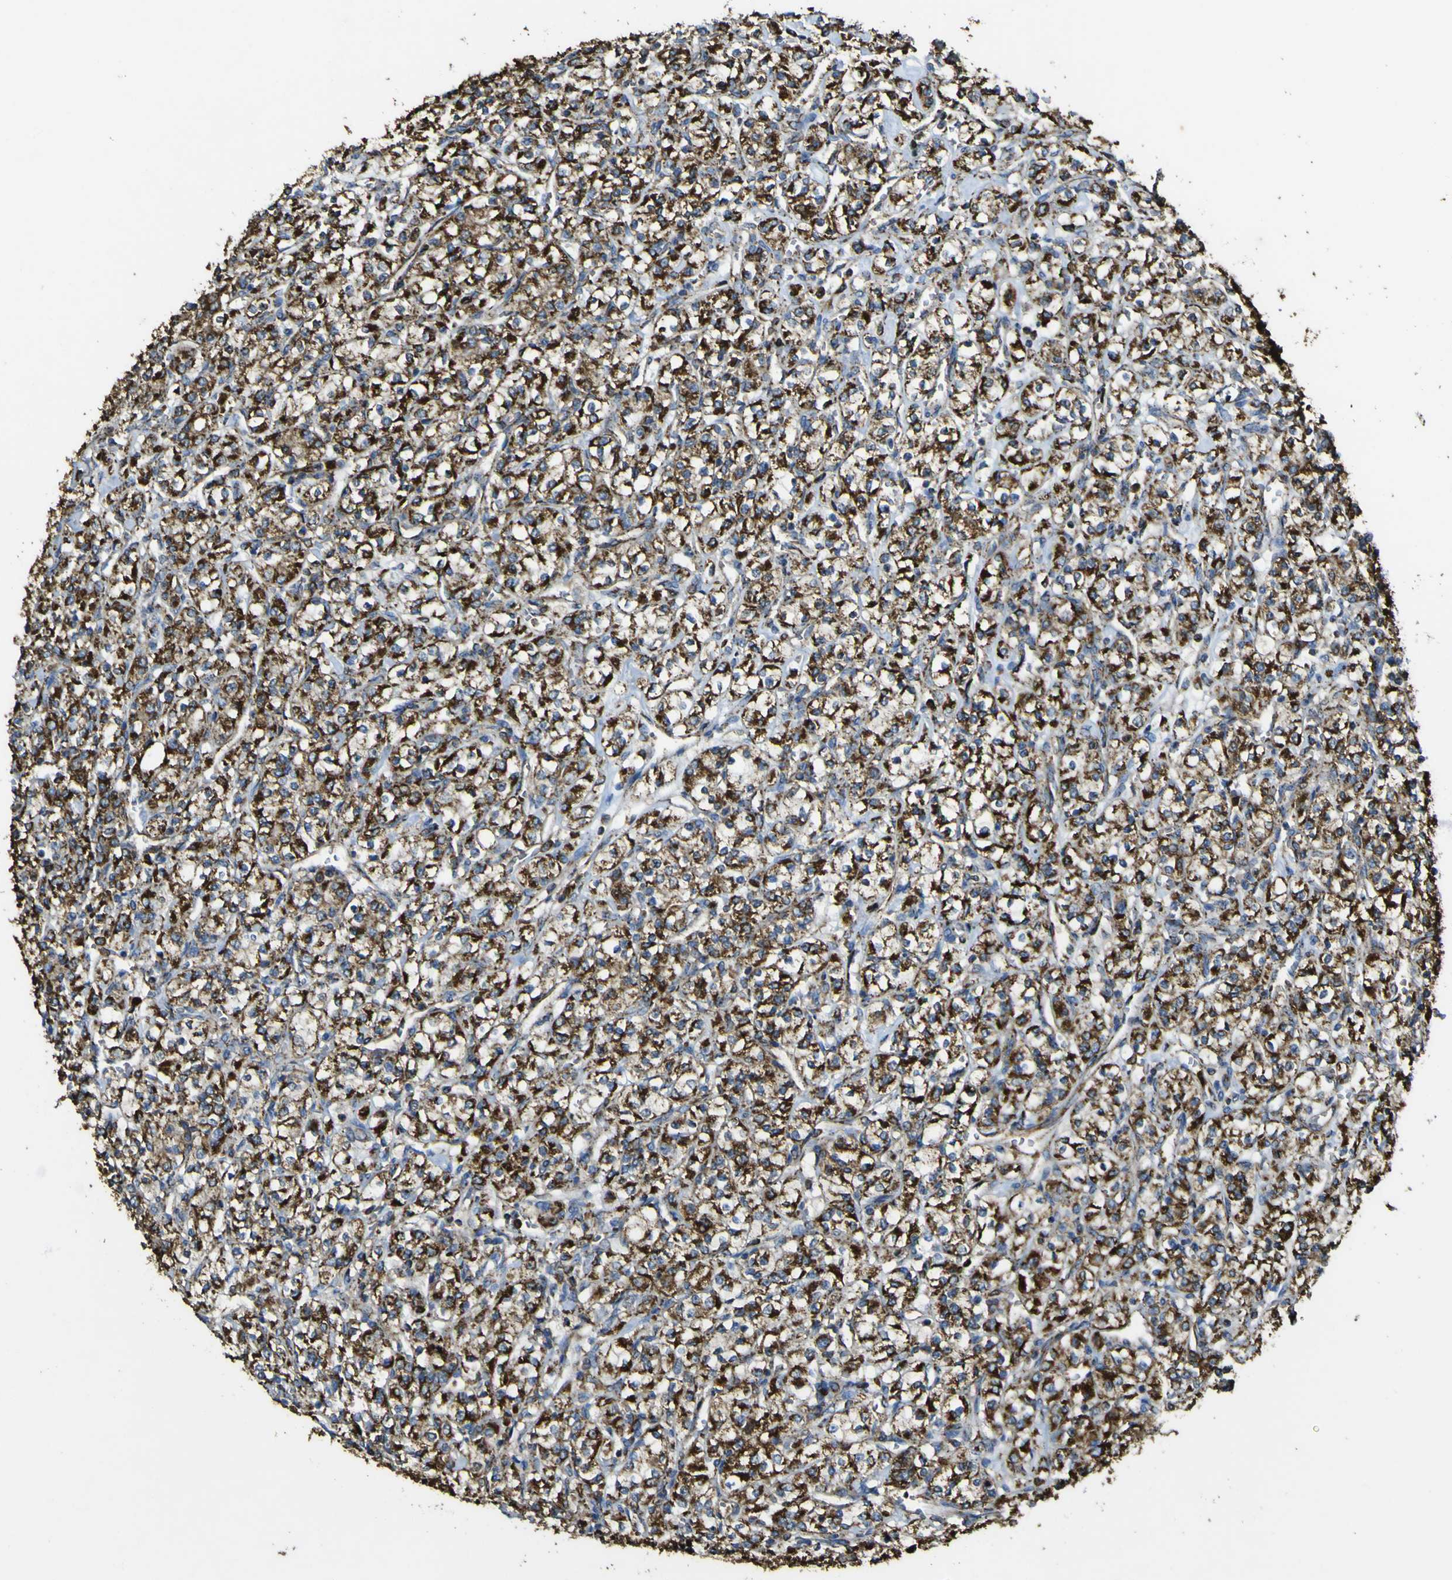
{"staining": {"intensity": "strong", "quantity": ">75%", "location": "cytoplasmic/membranous"}, "tissue": "renal cancer", "cell_type": "Tumor cells", "image_type": "cancer", "snomed": [{"axis": "morphology", "description": "Adenocarcinoma, NOS"}, {"axis": "topography", "description": "Kidney"}], "caption": "Protein staining by immunohistochemistry shows strong cytoplasmic/membranous positivity in about >75% of tumor cells in renal cancer (adenocarcinoma).", "gene": "ACSL3", "patient": {"sex": "male", "age": 77}}